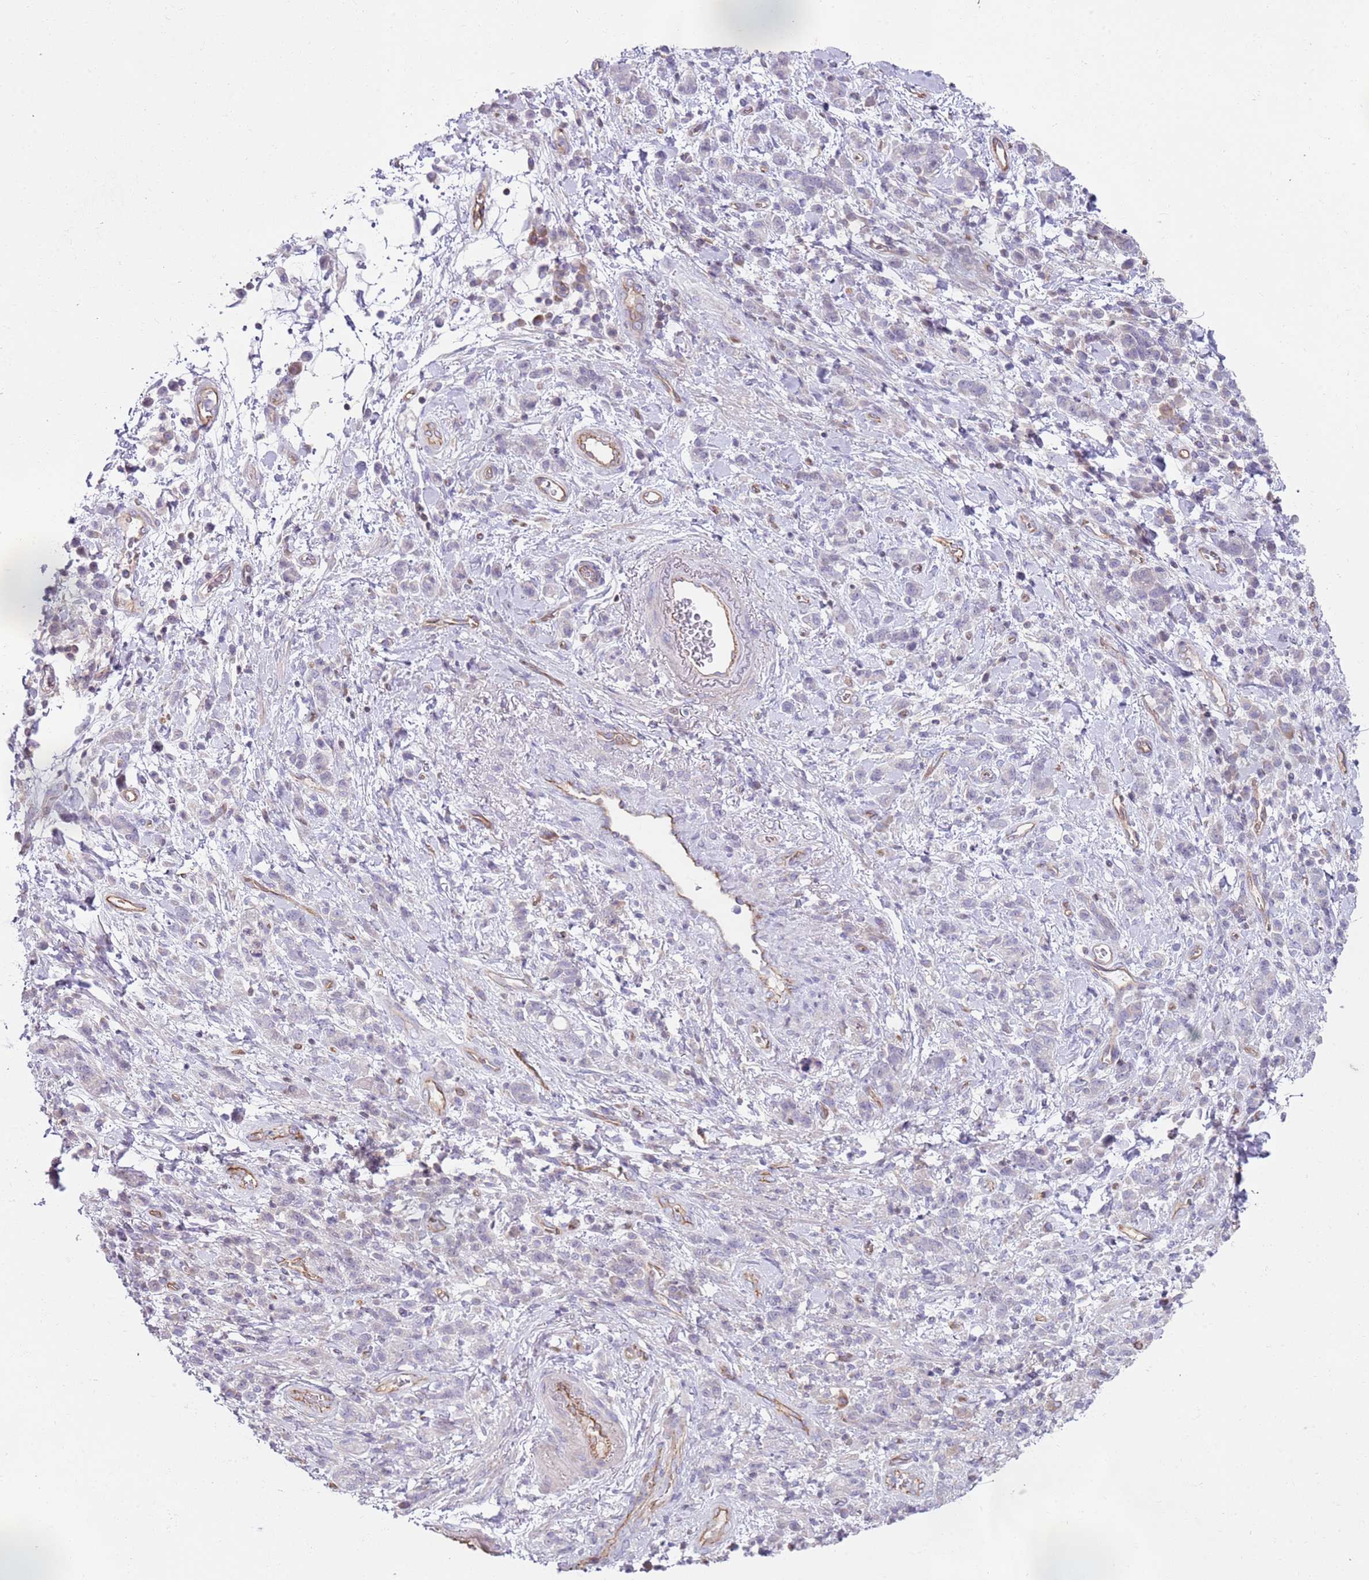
{"staining": {"intensity": "negative", "quantity": "none", "location": "none"}, "tissue": "stomach cancer", "cell_type": "Tumor cells", "image_type": "cancer", "snomed": [{"axis": "morphology", "description": "Adenocarcinoma, NOS"}, {"axis": "topography", "description": "Stomach"}], "caption": "Stomach cancer stained for a protein using IHC exhibits no staining tumor cells.", "gene": "GNAI3", "patient": {"sex": "male", "age": 77}}